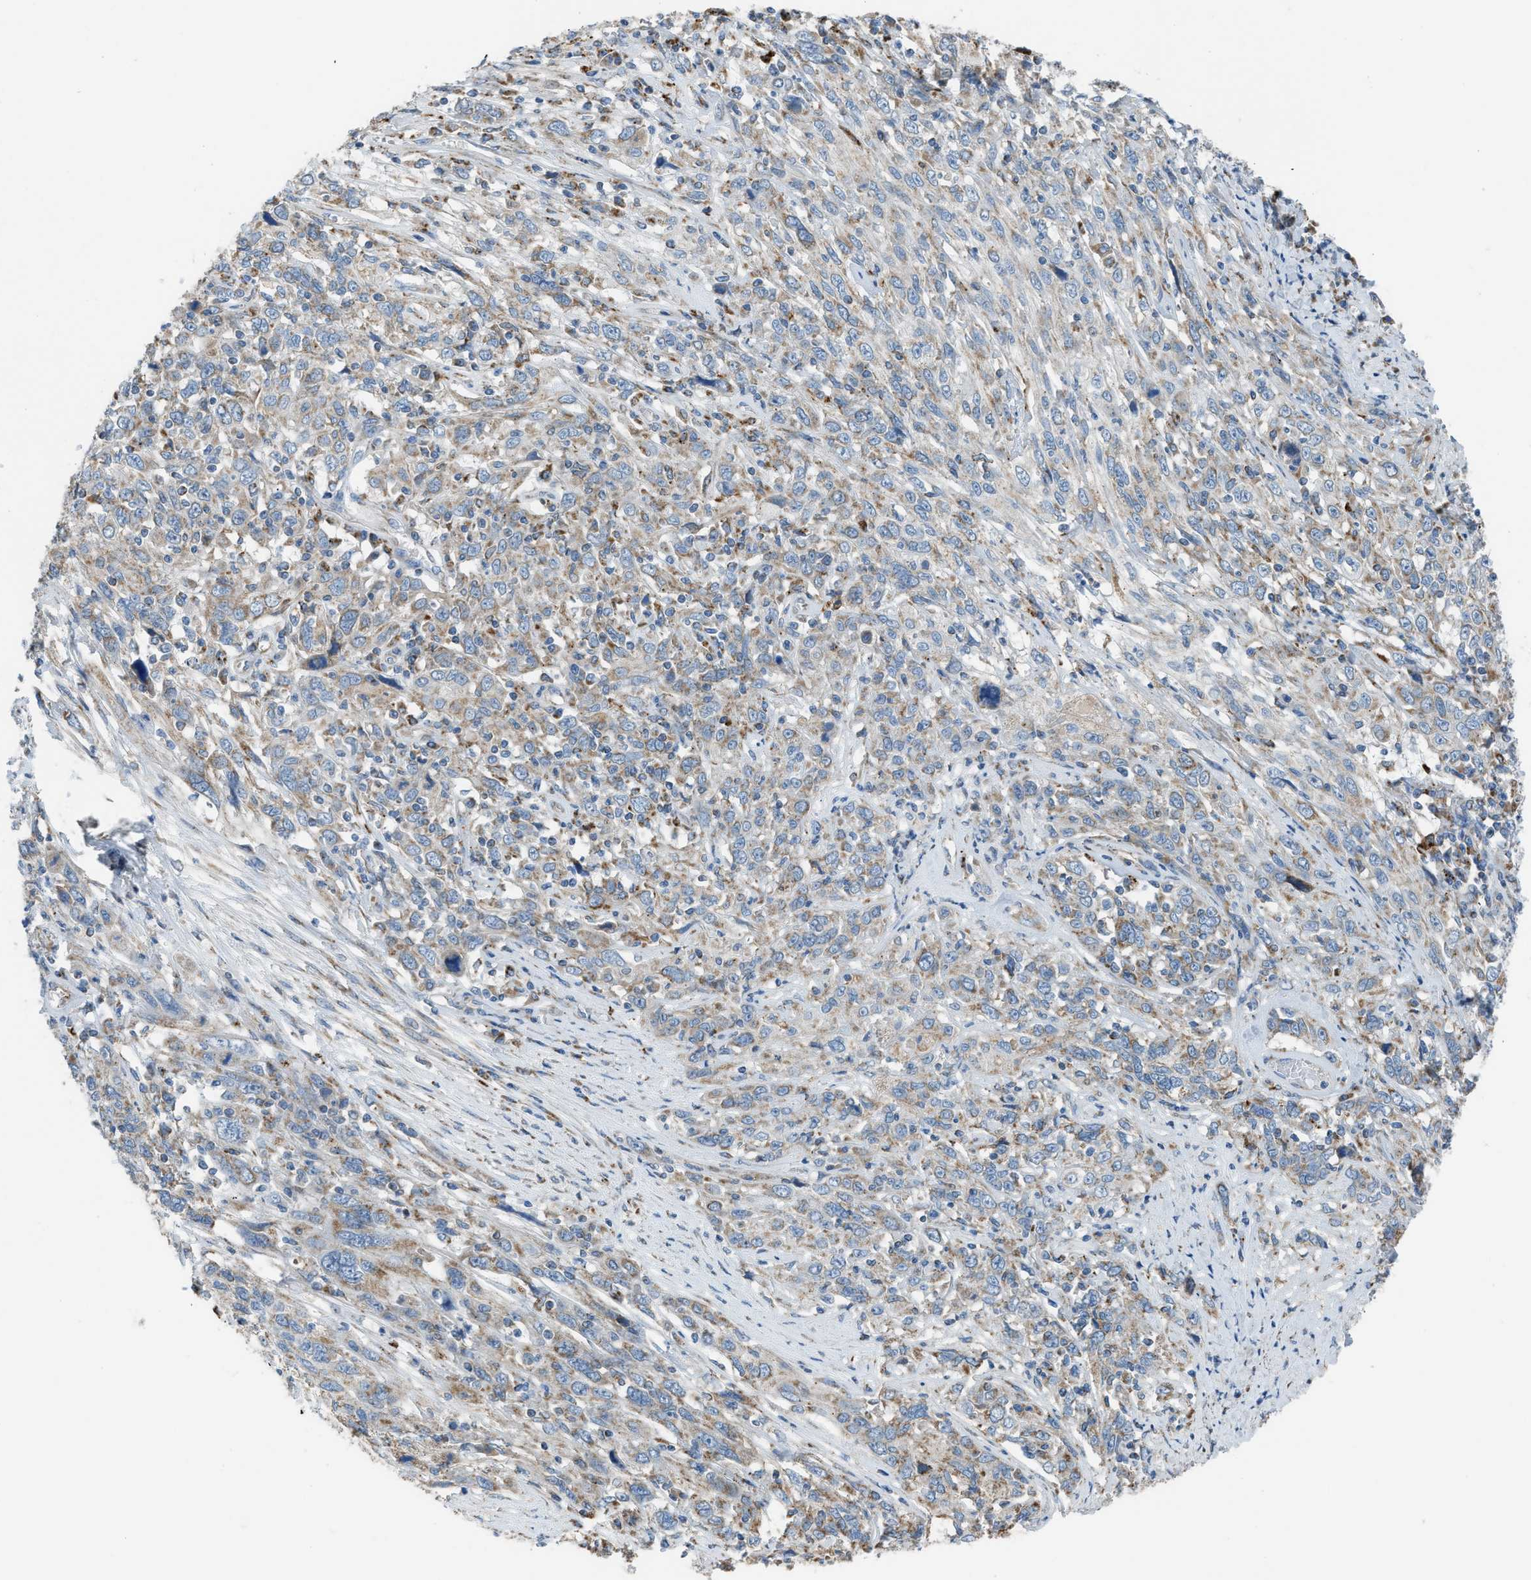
{"staining": {"intensity": "weak", "quantity": ">75%", "location": "cytoplasmic/membranous"}, "tissue": "cervical cancer", "cell_type": "Tumor cells", "image_type": "cancer", "snomed": [{"axis": "morphology", "description": "Squamous cell carcinoma, NOS"}, {"axis": "topography", "description": "Cervix"}], "caption": "Immunohistochemical staining of human squamous cell carcinoma (cervical) displays low levels of weak cytoplasmic/membranous protein staining in about >75% of tumor cells.", "gene": "SMIM20", "patient": {"sex": "female", "age": 46}}